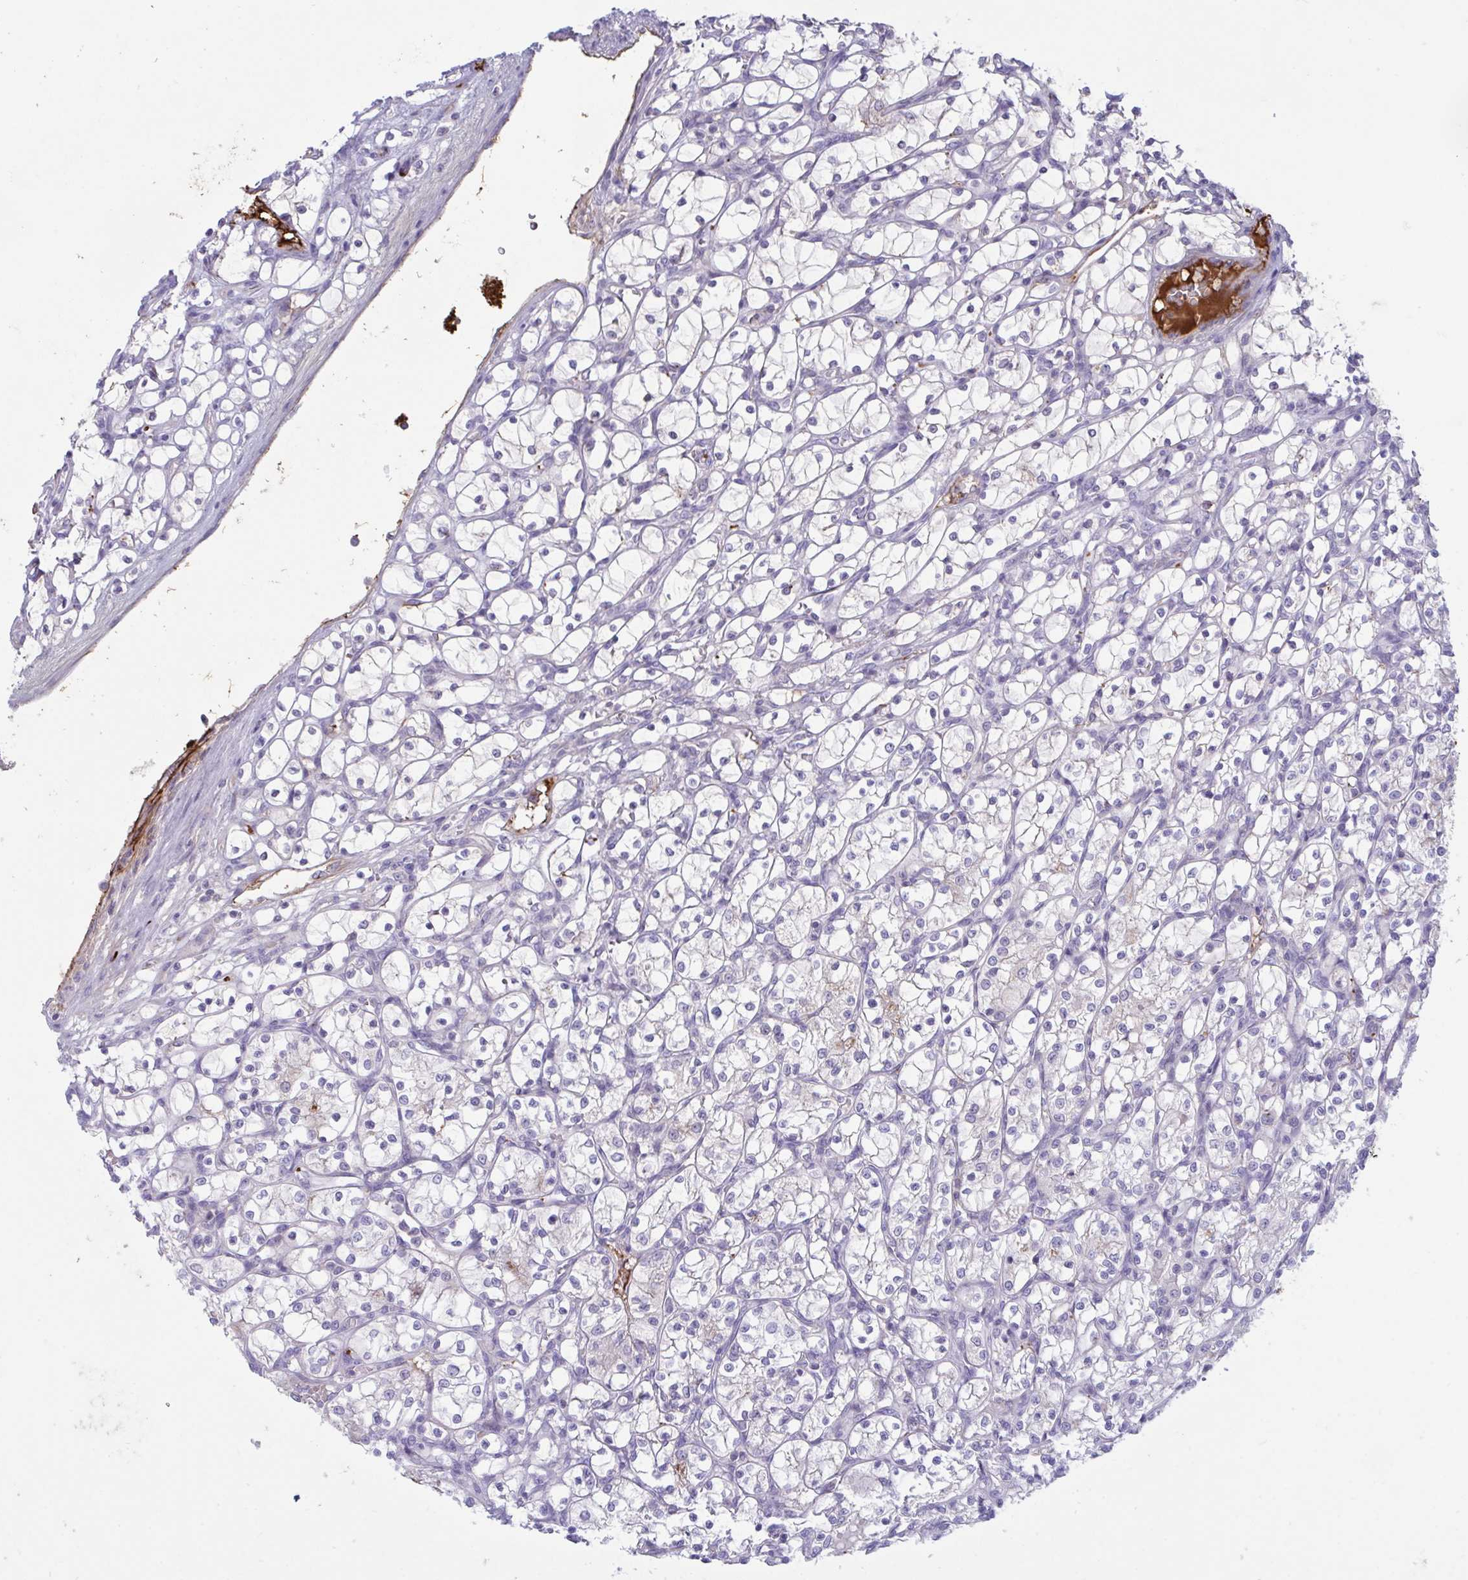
{"staining": {"intensity": "negative", "quantity": "none", "location": "none"}, "tissue": "renal cancer", "cell_type": "Tumor cells", "image_type": "cancer", "snomed": [{"axis": "morphology", "description": "Adenocarcinoma, NOS"}, {"axis": "topography", "description": "Kidney"}], "caption": "Protein analysis of adenocarcinoma (renal) demonstrates no significant positivity in tumor cells.", "gene": "IL1R1", "patient": {"sex": "female", "age": 69}}